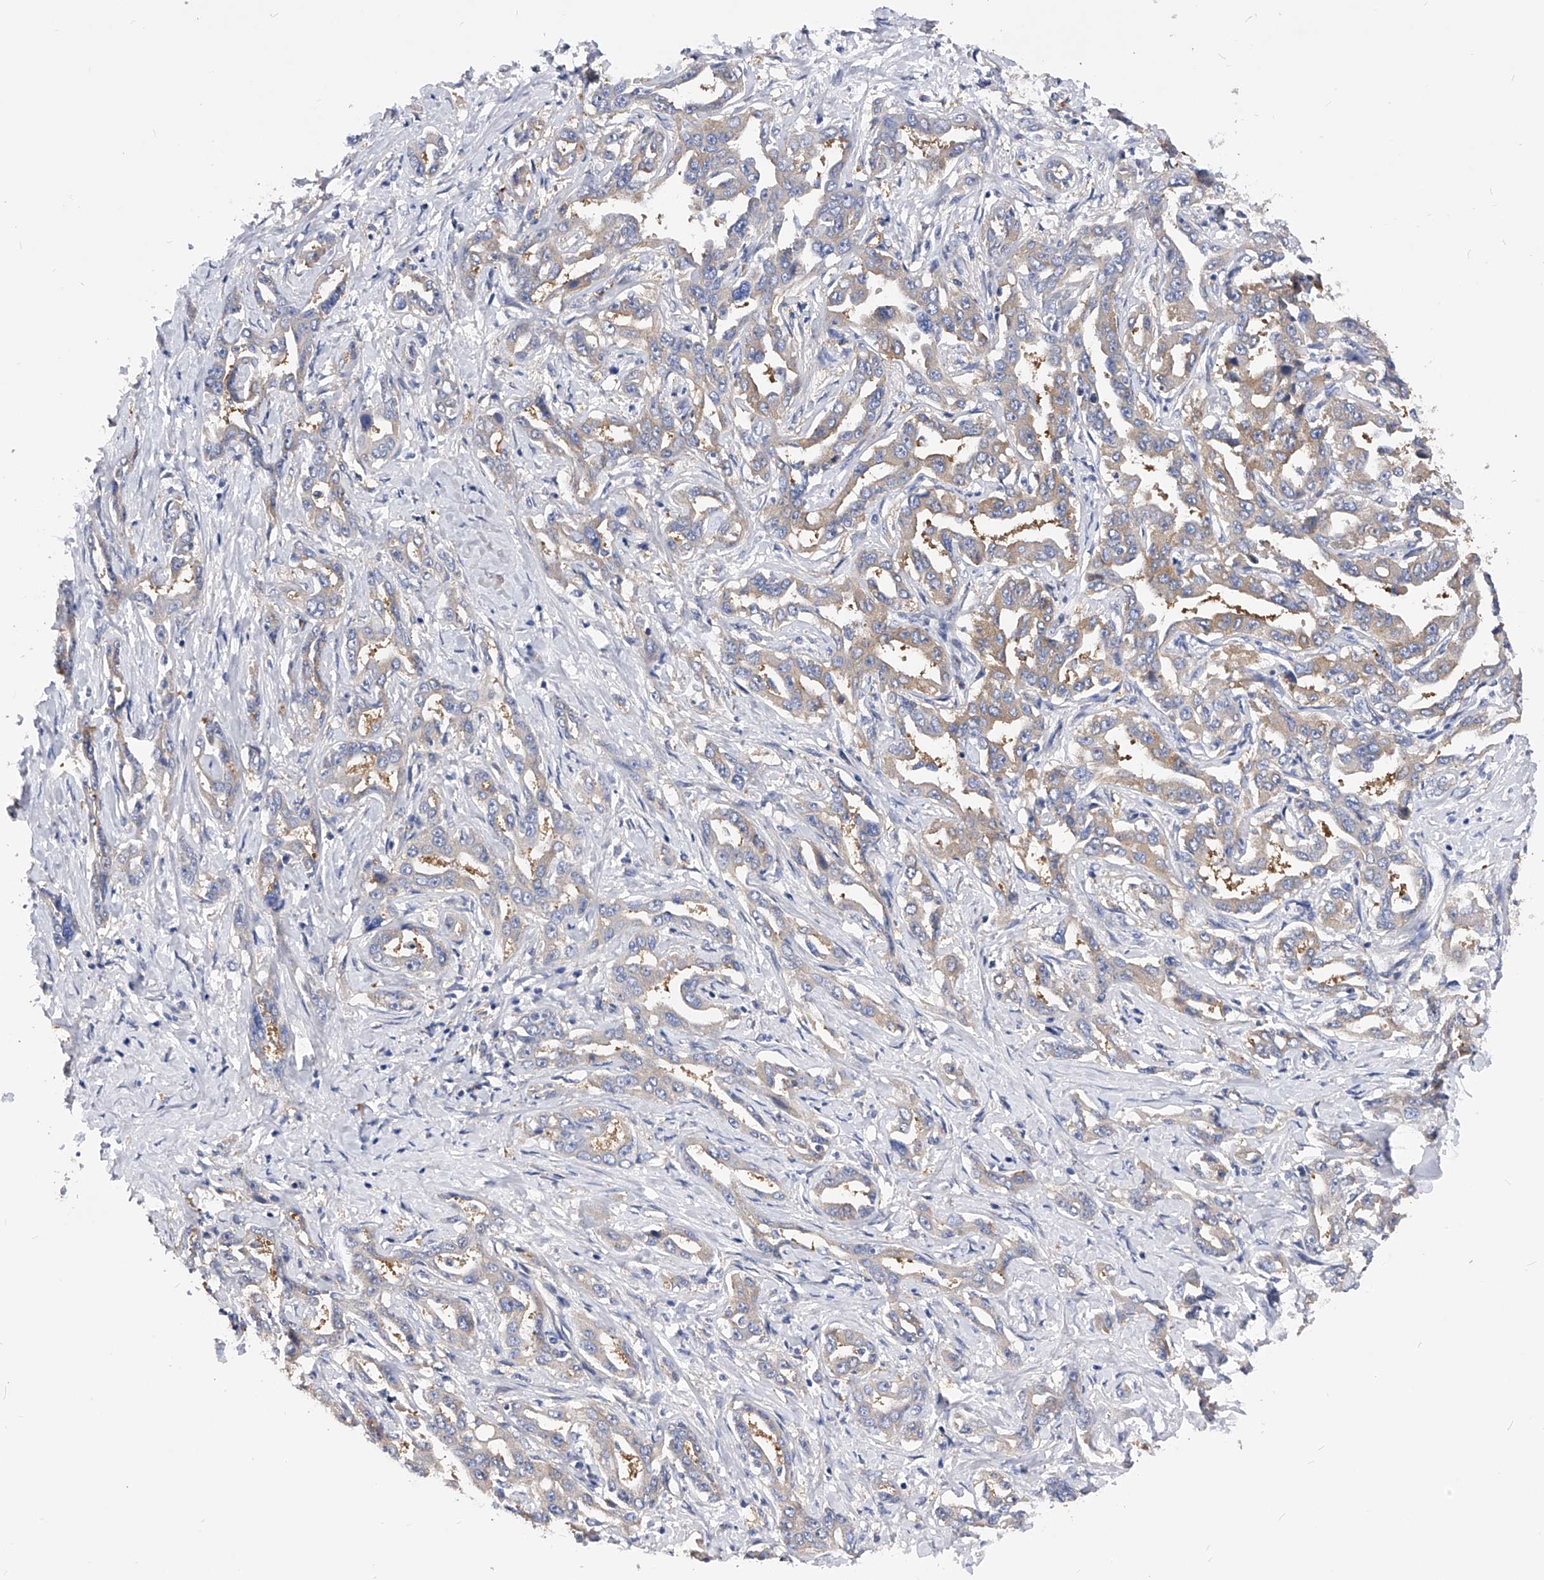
{"staining": {"intensity": "weak", "quantity": "25%-75%", "location": "cytoplasmic/membranous"}, "tissue": "liver cancer", "cell_type": "Tumor cells", "image_type": "cancer", "snomed": [{"axis": "morphology", "description": "Cholangiocarcinoma"}, {"axis": "topography", "description": "Liver"}], "caption": "The micrograph reveals immunohistochemical staining of liver cancer (cholangiocarcinoma). There is weak cytoplasmic/membranous positivity is identified in about 25%-75% of tumor cells.", "gene": "PPP5C", "patient": {"sex": "male", "age": 59}}